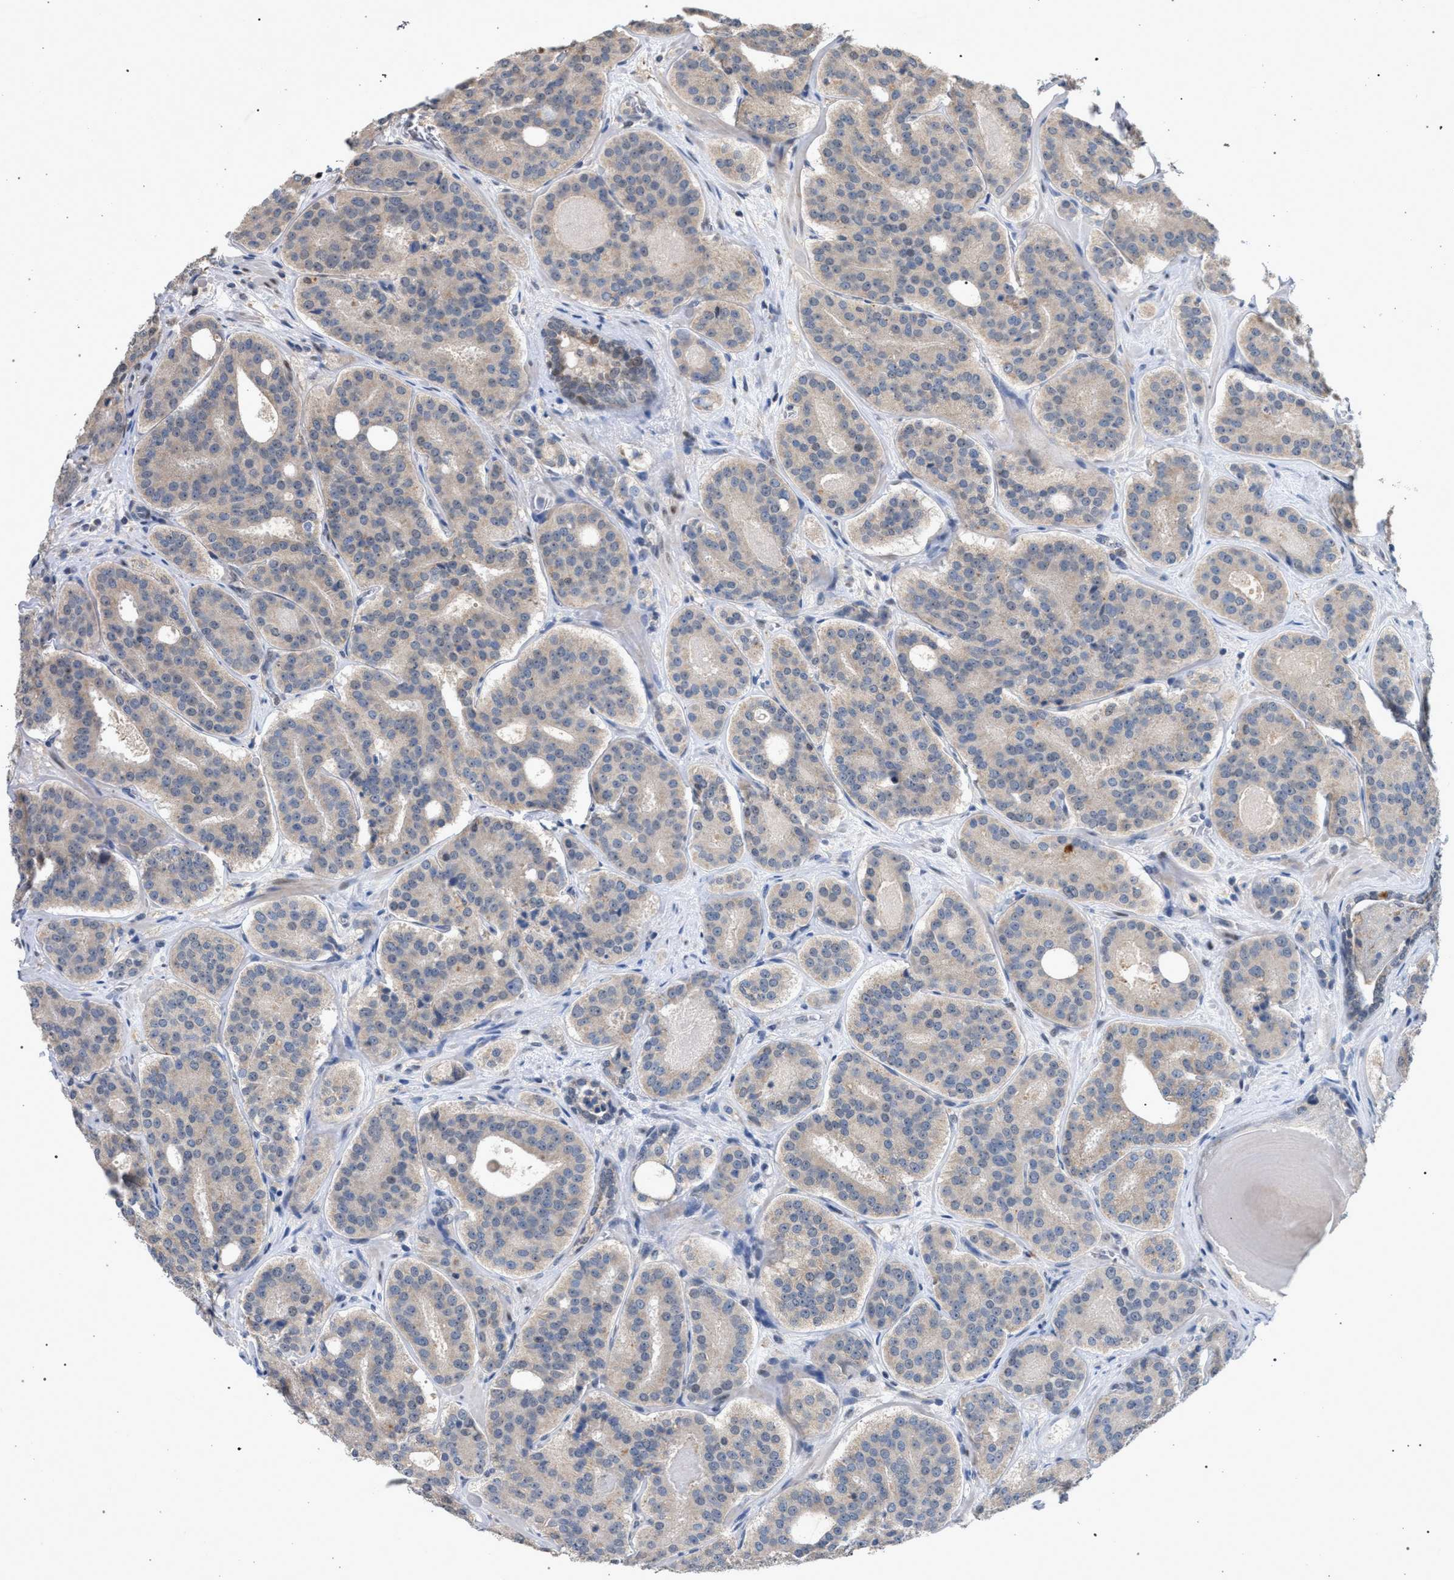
{"staining": {"intensity": "weak", "quantity": "<25%", "location": "cytoplasmic/membranous"}, "tissue": "prostate cancer", "cell_type": "Tumor cells", "image_type": "cancer", "snomed": [{"axis": "morphology", "description": "Adenocarcinoma, High grade"}, {"axis": "topography", "description": "Prostate"}], "caption": "Prostate cancer stained for a protein using IHC reveals no positivity tumor cells.", "gene": "TECPR1", "patient": {"sex": "male", "age": 60}}